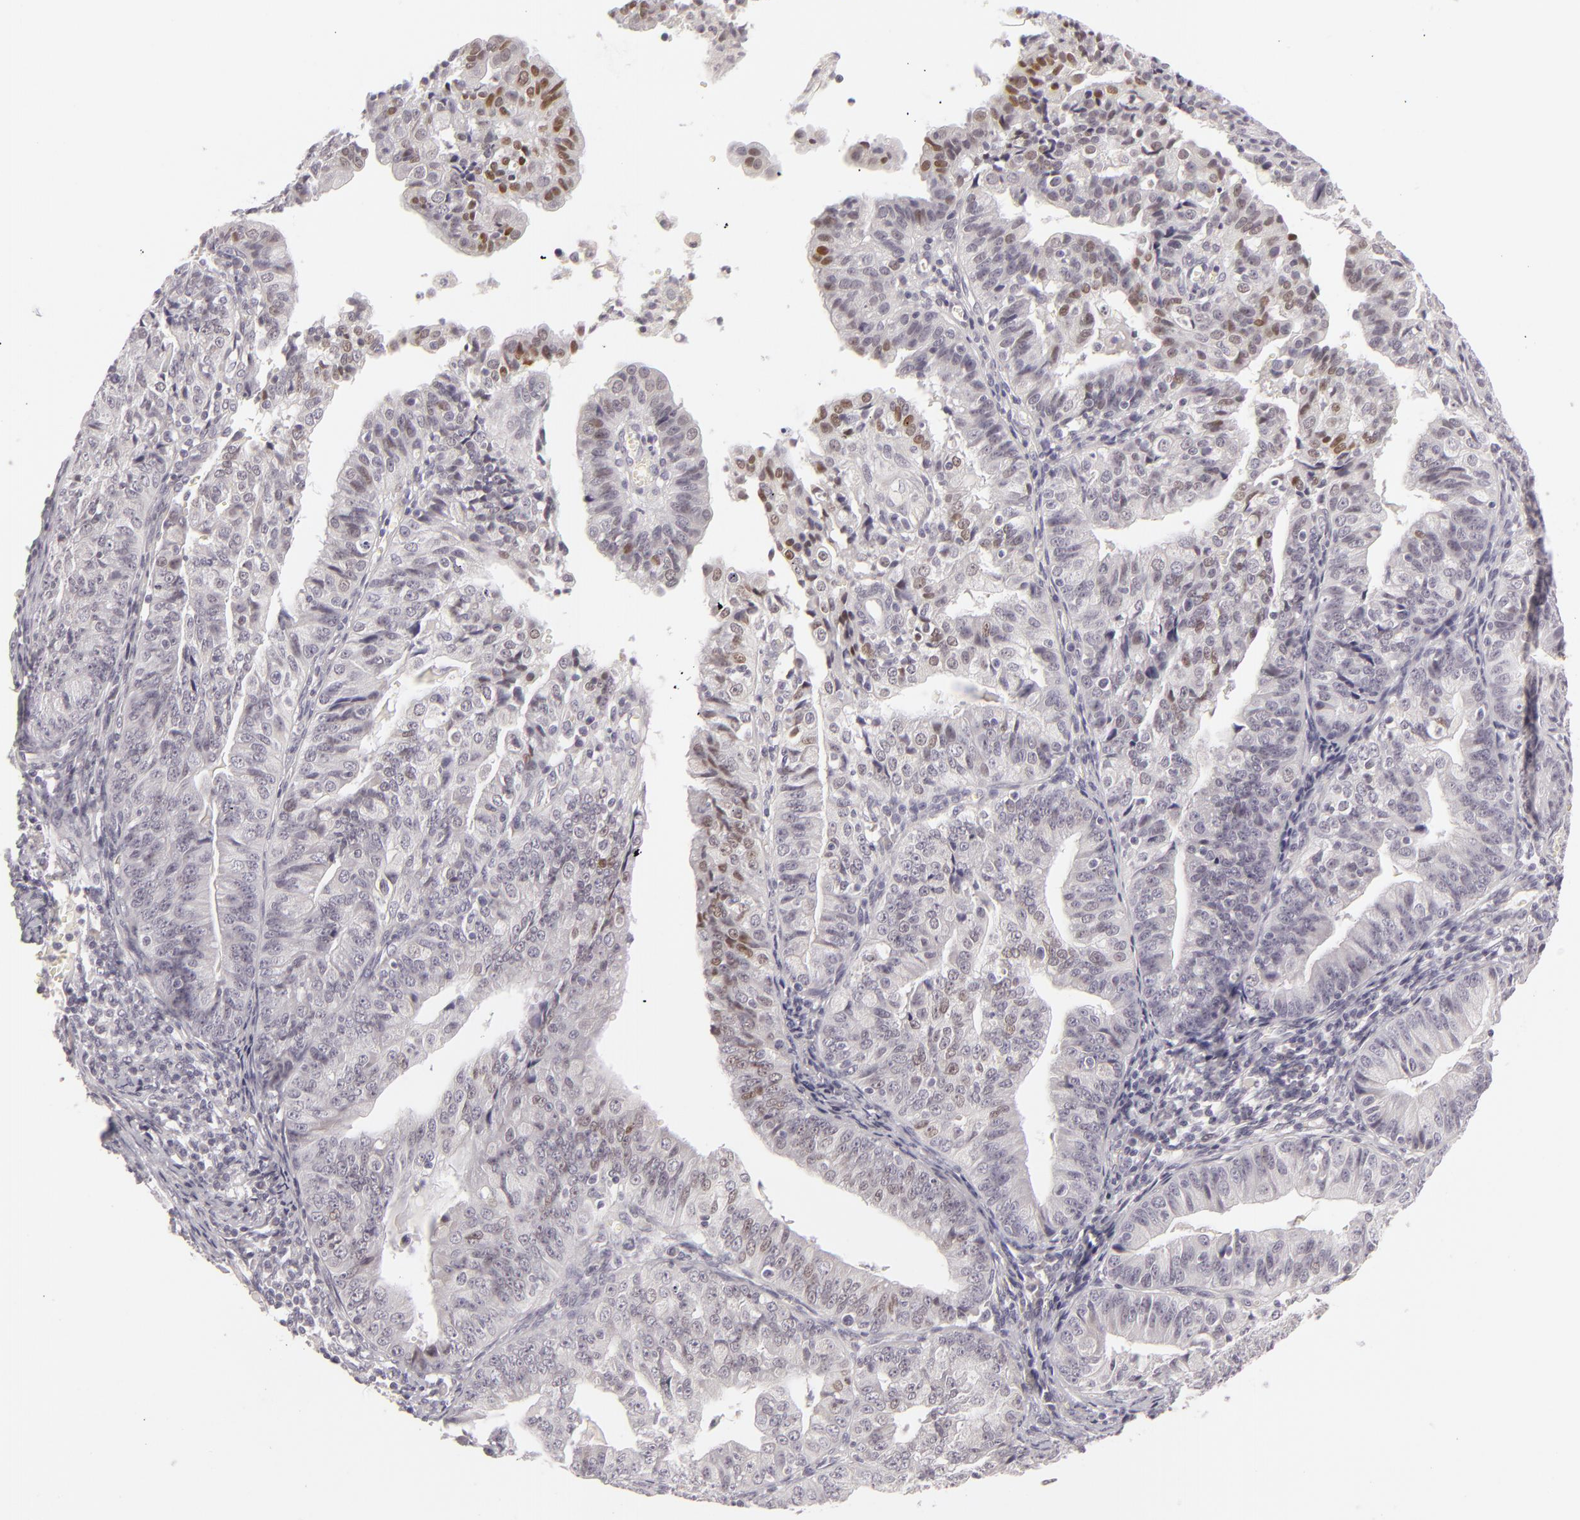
{"staining": {"intensity": "weak", "quantity": "<25%", "location": "nuclear"}, "tissue": "endometrial cancer", "cell_type": "Tumor cells", "image_type": "cancer", "snomed": [{"axis": "morphology", "description": "Adenocarcinoma, NOS"}, {"axis": "topography", "description": "Endometrium"}], "caption": "Immunohistochemistry (IHC) photomicrograph of endometrial adenocarcinoma stained for a protein (brown), which exhibits no expression in tumor cells.", "gene": "SIX1", "patient": {"sex": "female", "age": 56}}